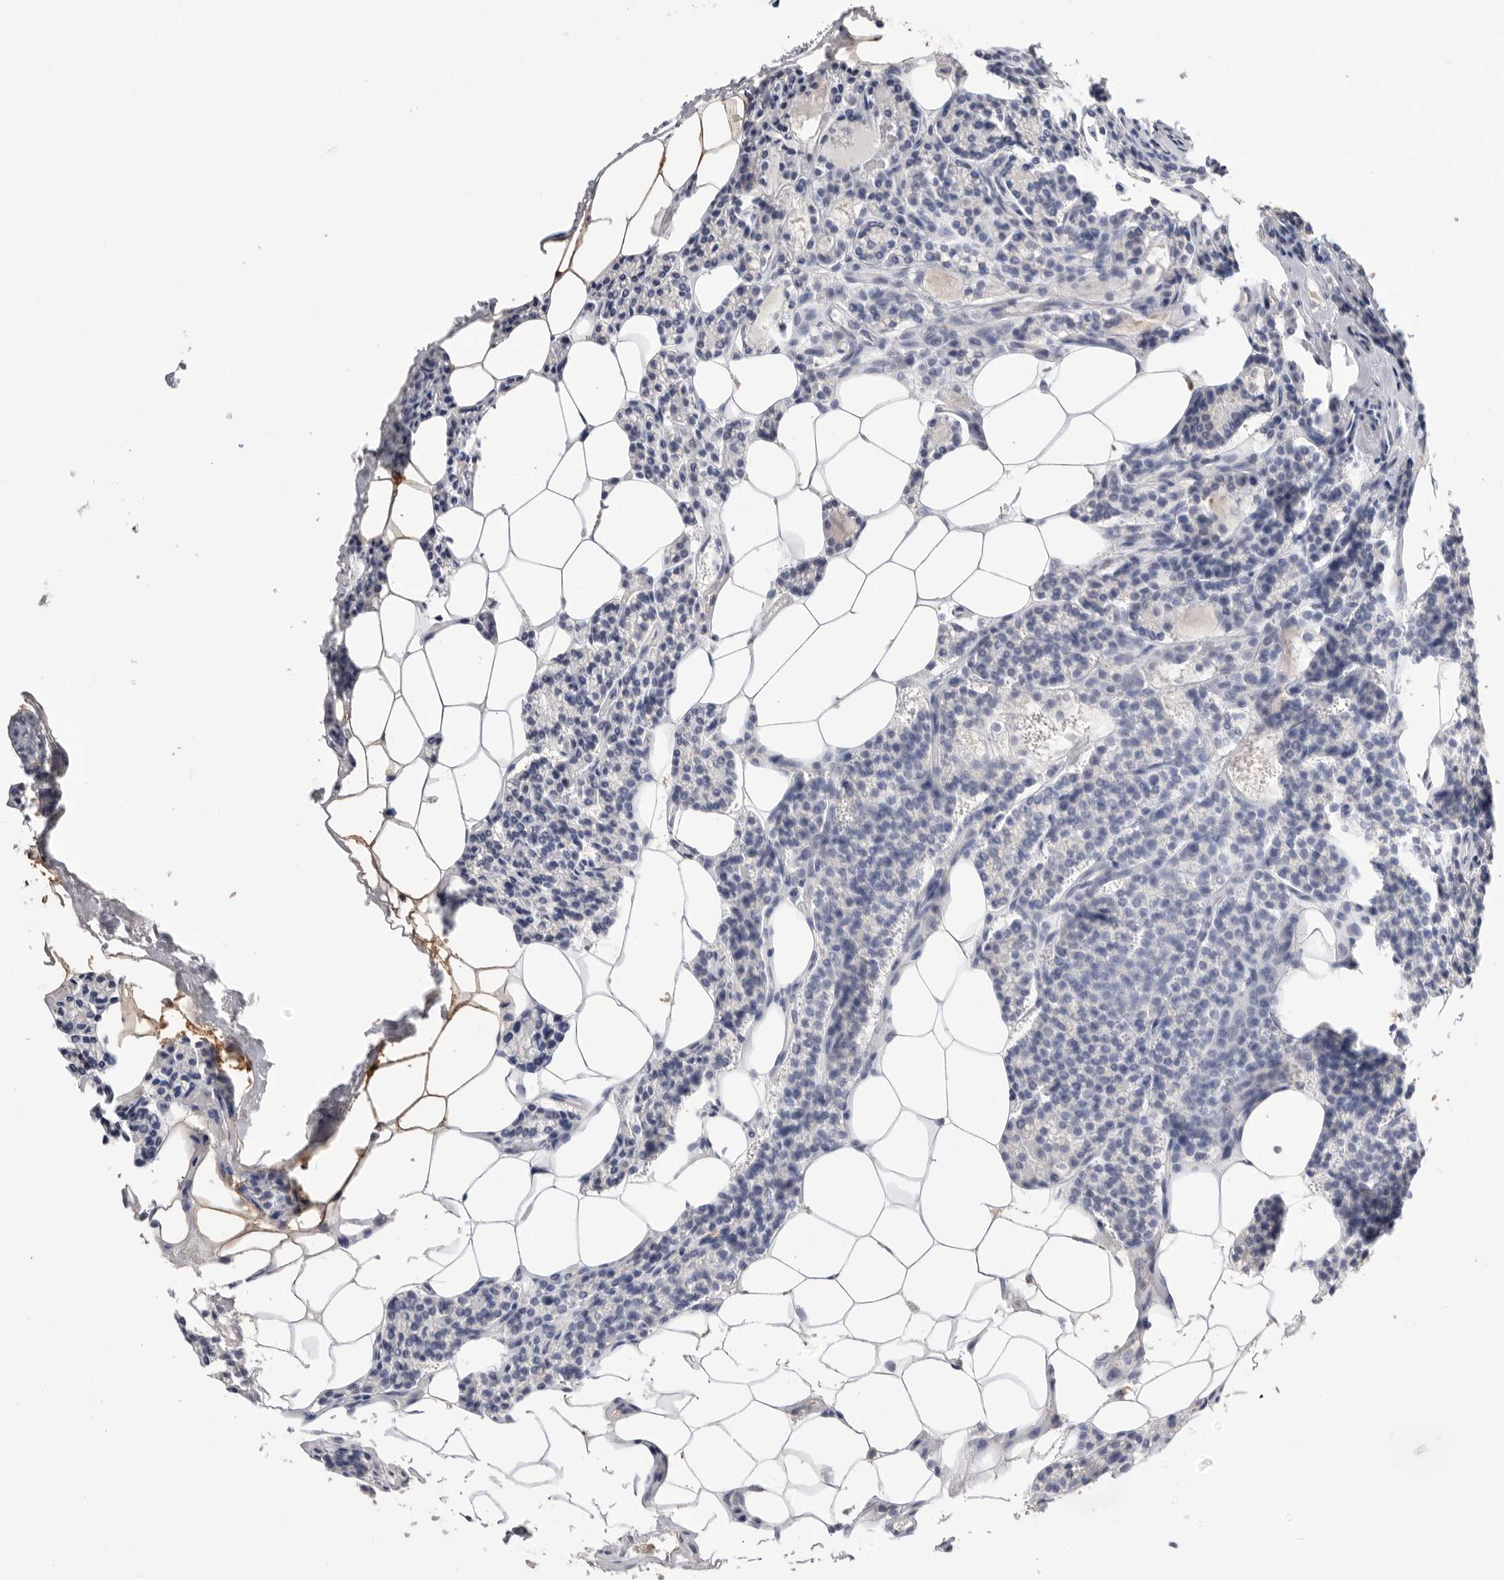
{"staining": {"intensity": "negative", "quantity": "none", "location": "none"}, "tissue": "parathyroid gland", "cell_type": "Glandular cells", "image_type": "normal", "snomed": [{"axis": "morphology", "description": "Normal tissue, NOS"}, {"axis": "topography", "description": "Parathyroid gland"}], "caption": "Immunohistochemistry (IHC) of unremarkable human parathyroid gland reveals no positivity in glandular cells. The staining is performed using DAB (3,3'-diaminobenzidine) brown chromogen with nuclei counter-stained in using hematoxylin.", "gene": "APOA2", "patient": {"sex": "male", "age": 83}}